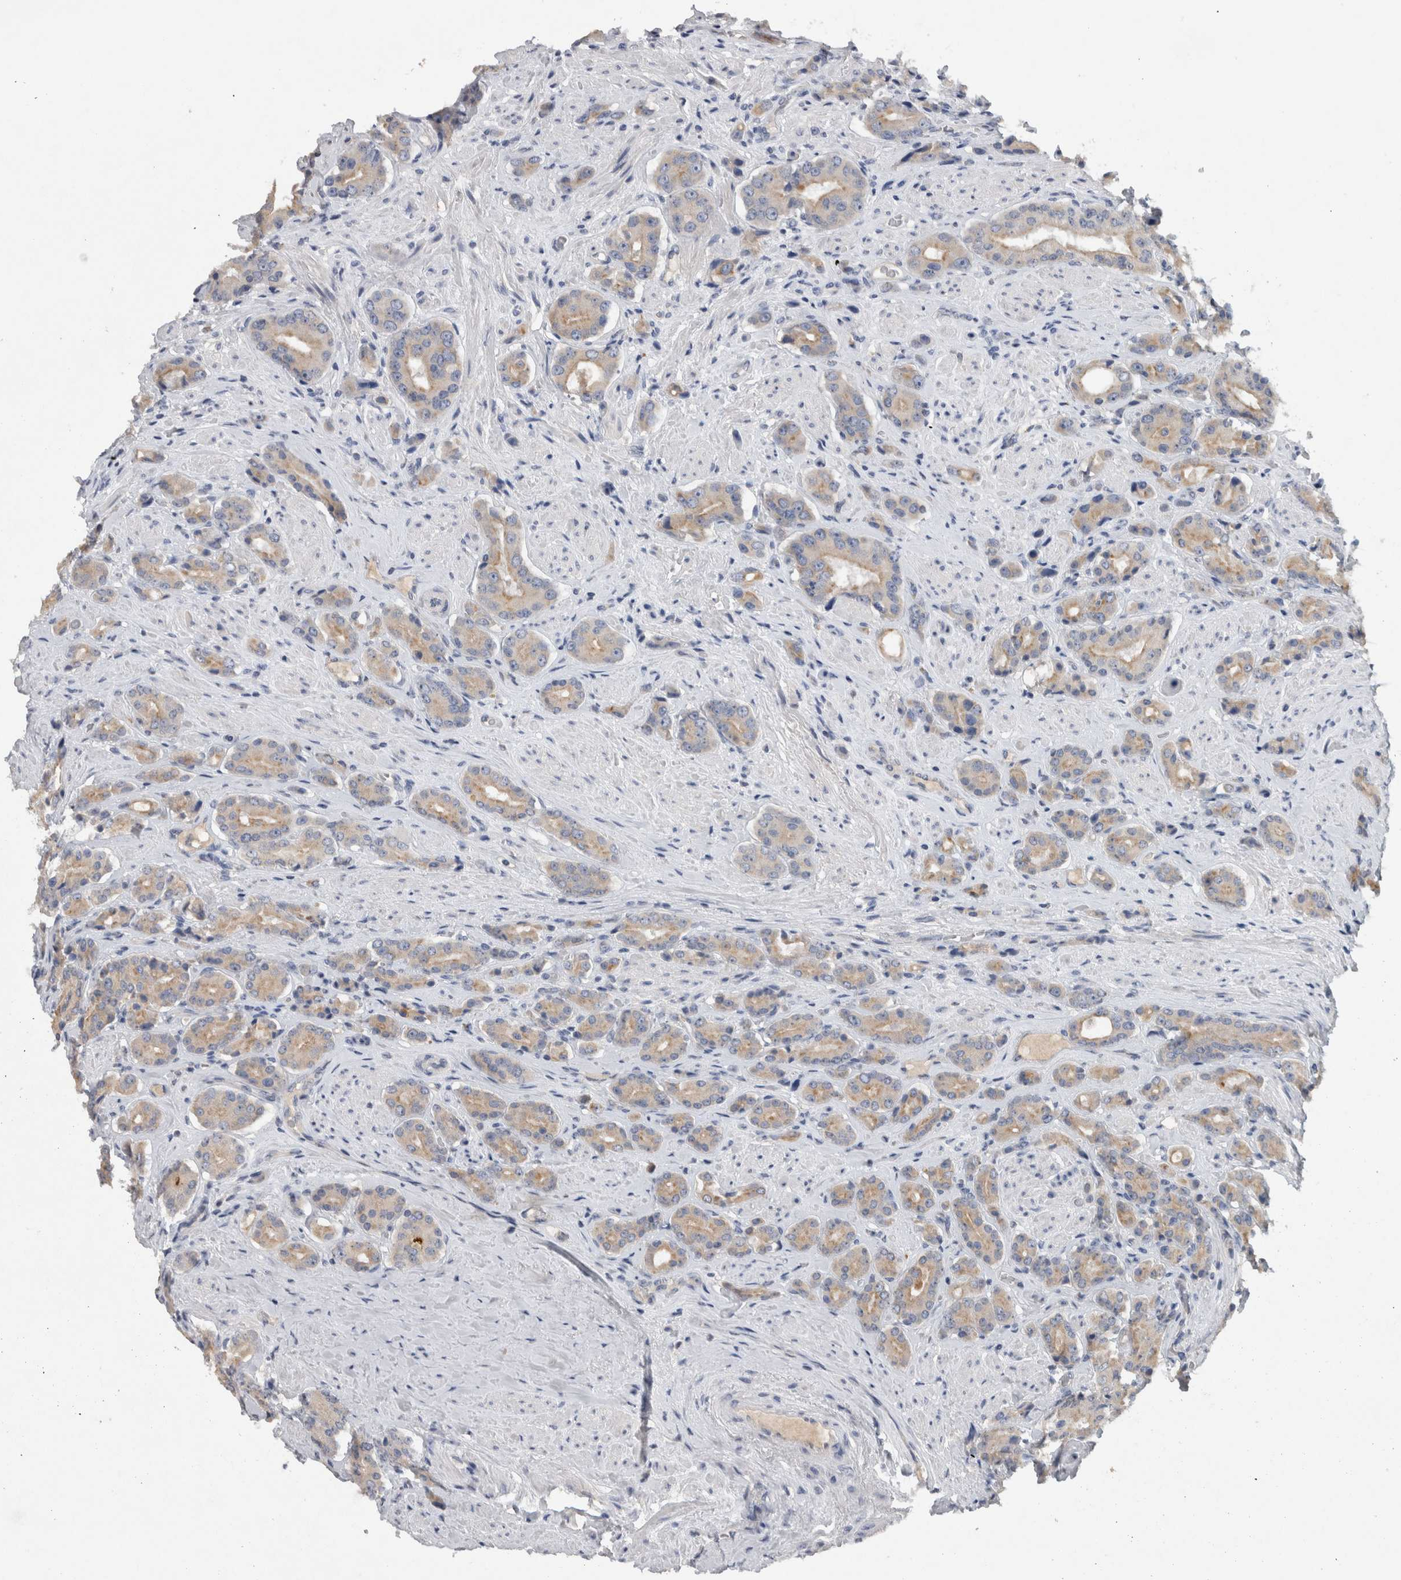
{"staining": {"intensity": "weak", "quantity": "25%-75%", "location": "cytoplasmic/membranous"}, "tissue": "prostate cancer", "cell_type": "Tumor cells", "image_type": "cancer", "snomed": [{"axis": "morphology", "description": "Adenocarcinoma, High grade"}, {"axis": "topography", "description": "Prostate"}], "caption": "Protein staining displays weak cytoplasmic/membranous positivity in approximately 25%-75% of tumor cells in prostate cancer (adenocarcinoma (high-grade)).", "gene": "HEXD", "patient": {"sex": "male", "age": 71}}